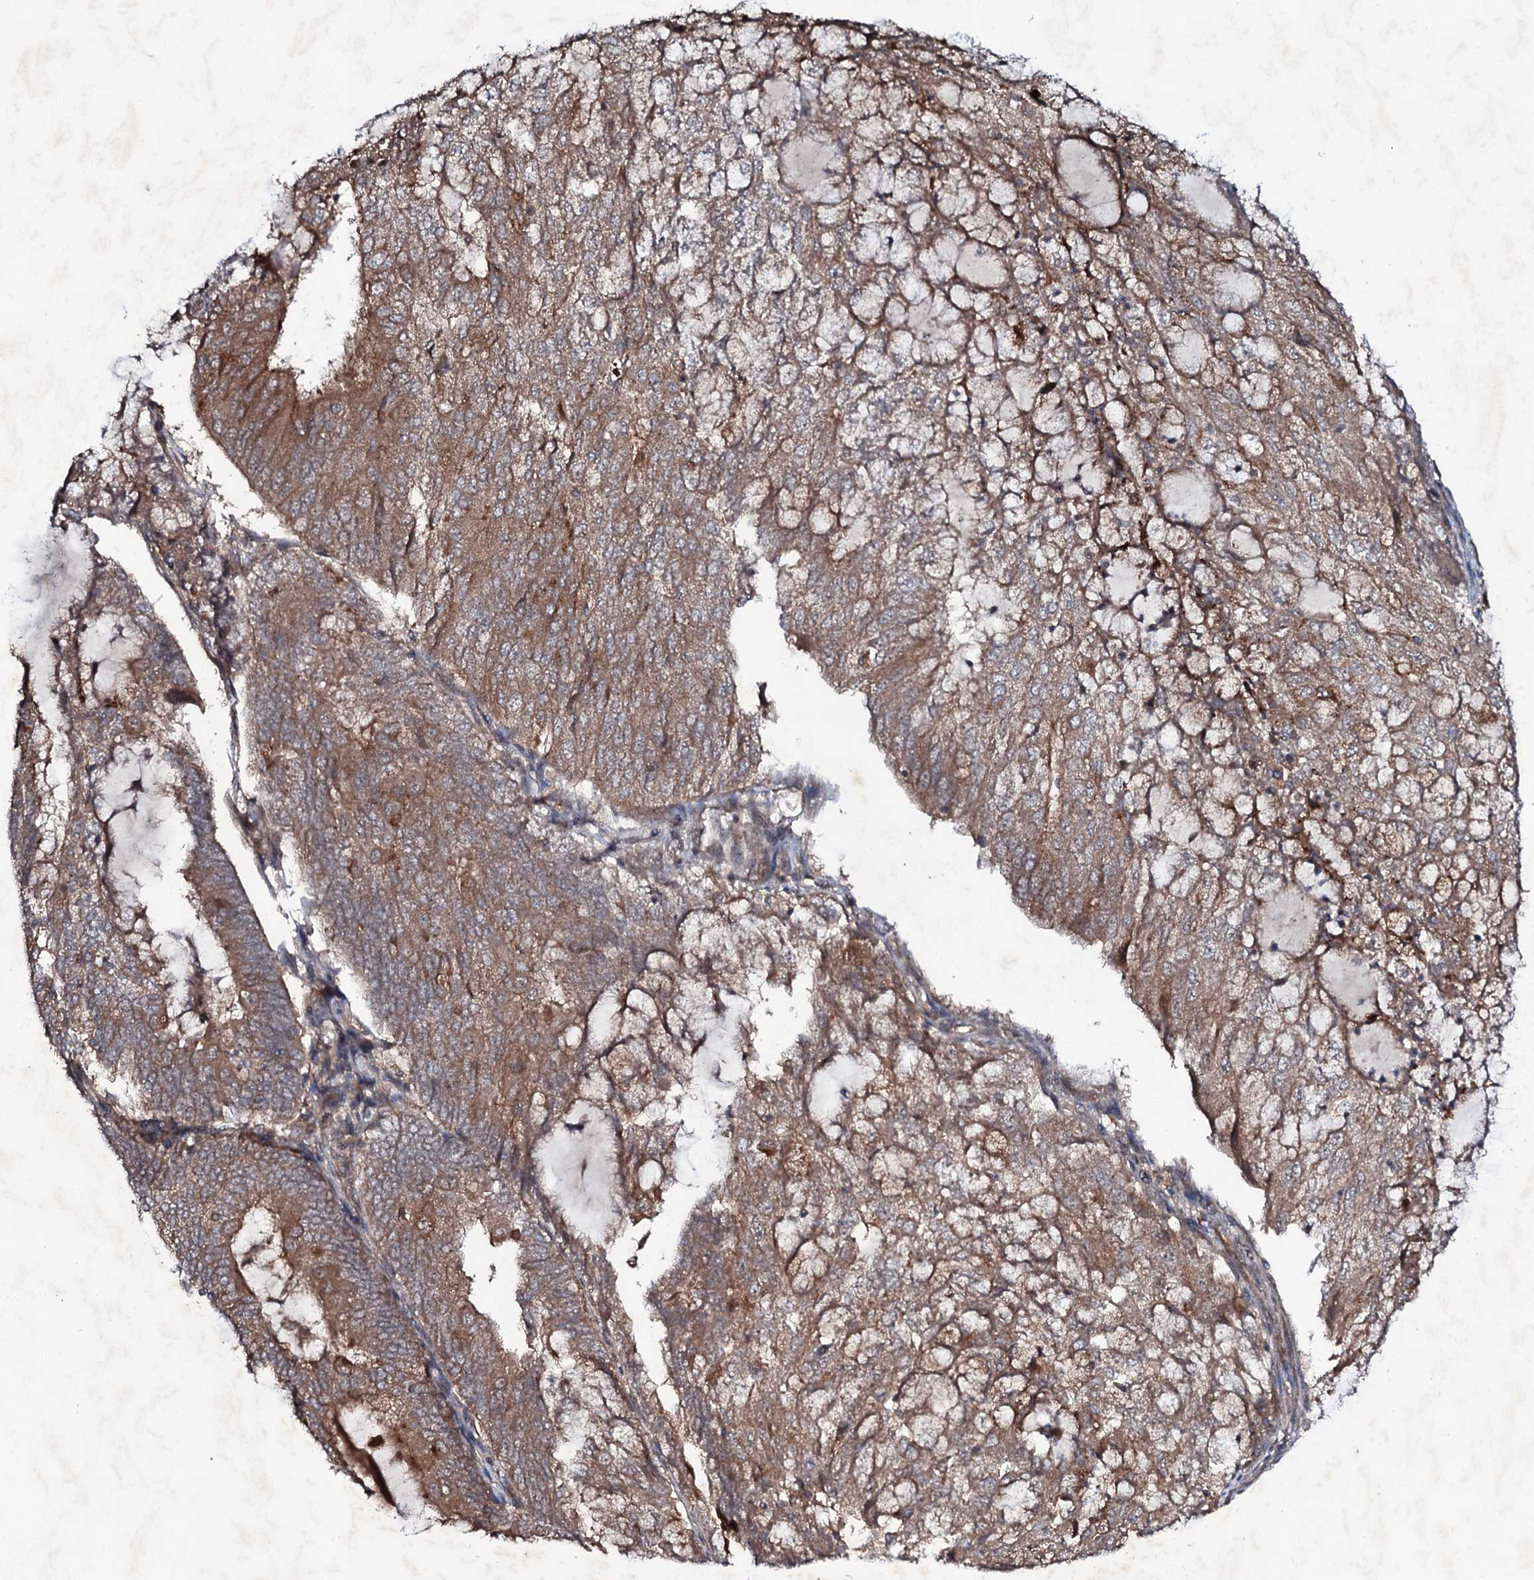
{"staining": {"intensity": "moderate", "quantity": ">75%", "location": "cytoplasmic/membranous"}, "tissue": "endometrial cancer", "cell_type": "Tumor cells", "image_type": "cancer", "snomed": [{"axis": "morphology", "description": "Adenocarcinoma, NOS"}, {"axis": "topography", "description": "Endometrium"}], "caption": "Endometrial adenocarcinoma was stained to show a protein in brown. There is medium levels of moderate cytoplasmic/membranous expression in approximately >75% of tumor cells. (DAB (3,3'-diaminobenzidine) IHC, brown staining for protein, blue staining for nuclei).", "gene": "SNAP23", "patient": {"sex": "female", "age": 81}}